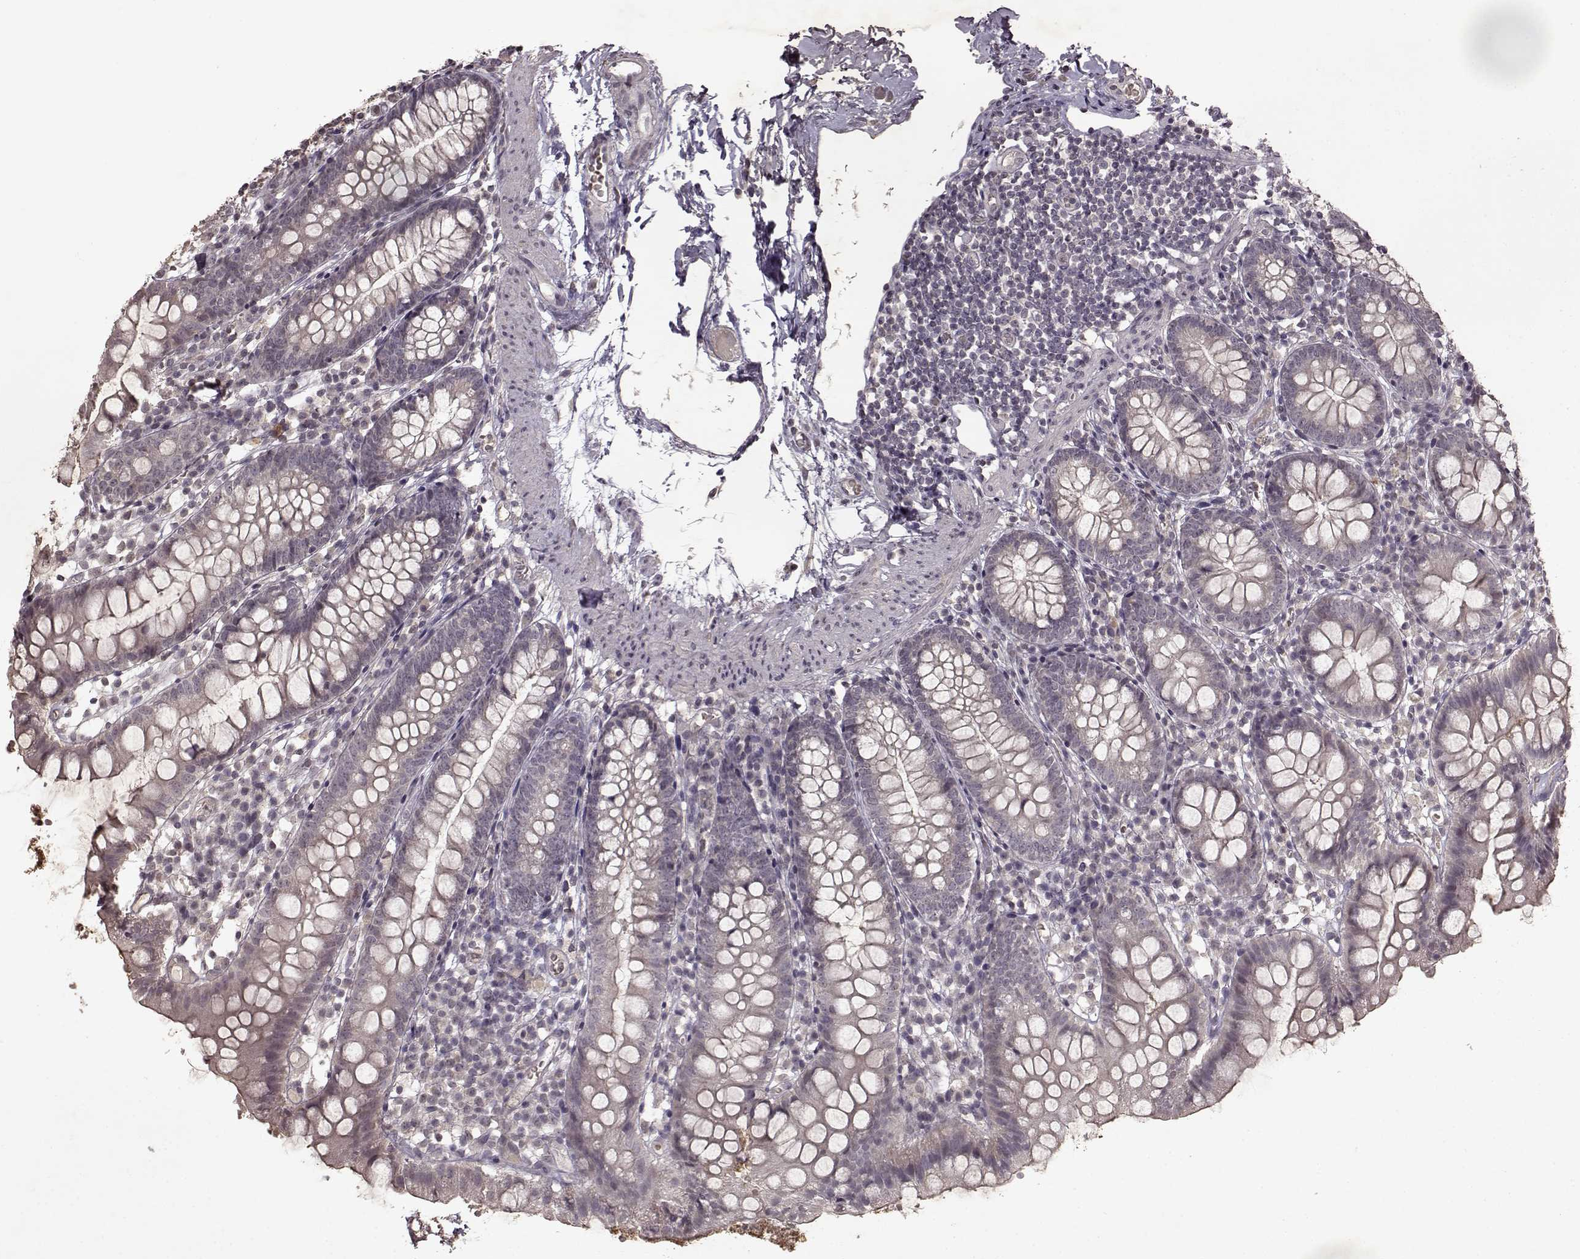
{"staining": {"intensity": "negative", "quantity": "none", "location": "none"}, "tissue": "small intestine", "cell_type": "Glandular cells", "image_type": "normal", "snomed": [{"axis": "morphology", "description": "Normal tissue, NOS"}, {"axis": "topography", "description": "Small intestine"}], "caption": "High power microscopy image of an IHC micrograph of normal small intestine, revealing no significant expression in glandular cells.", "gene": "LHB", "patient": {"sex": "female", "age": 90}}